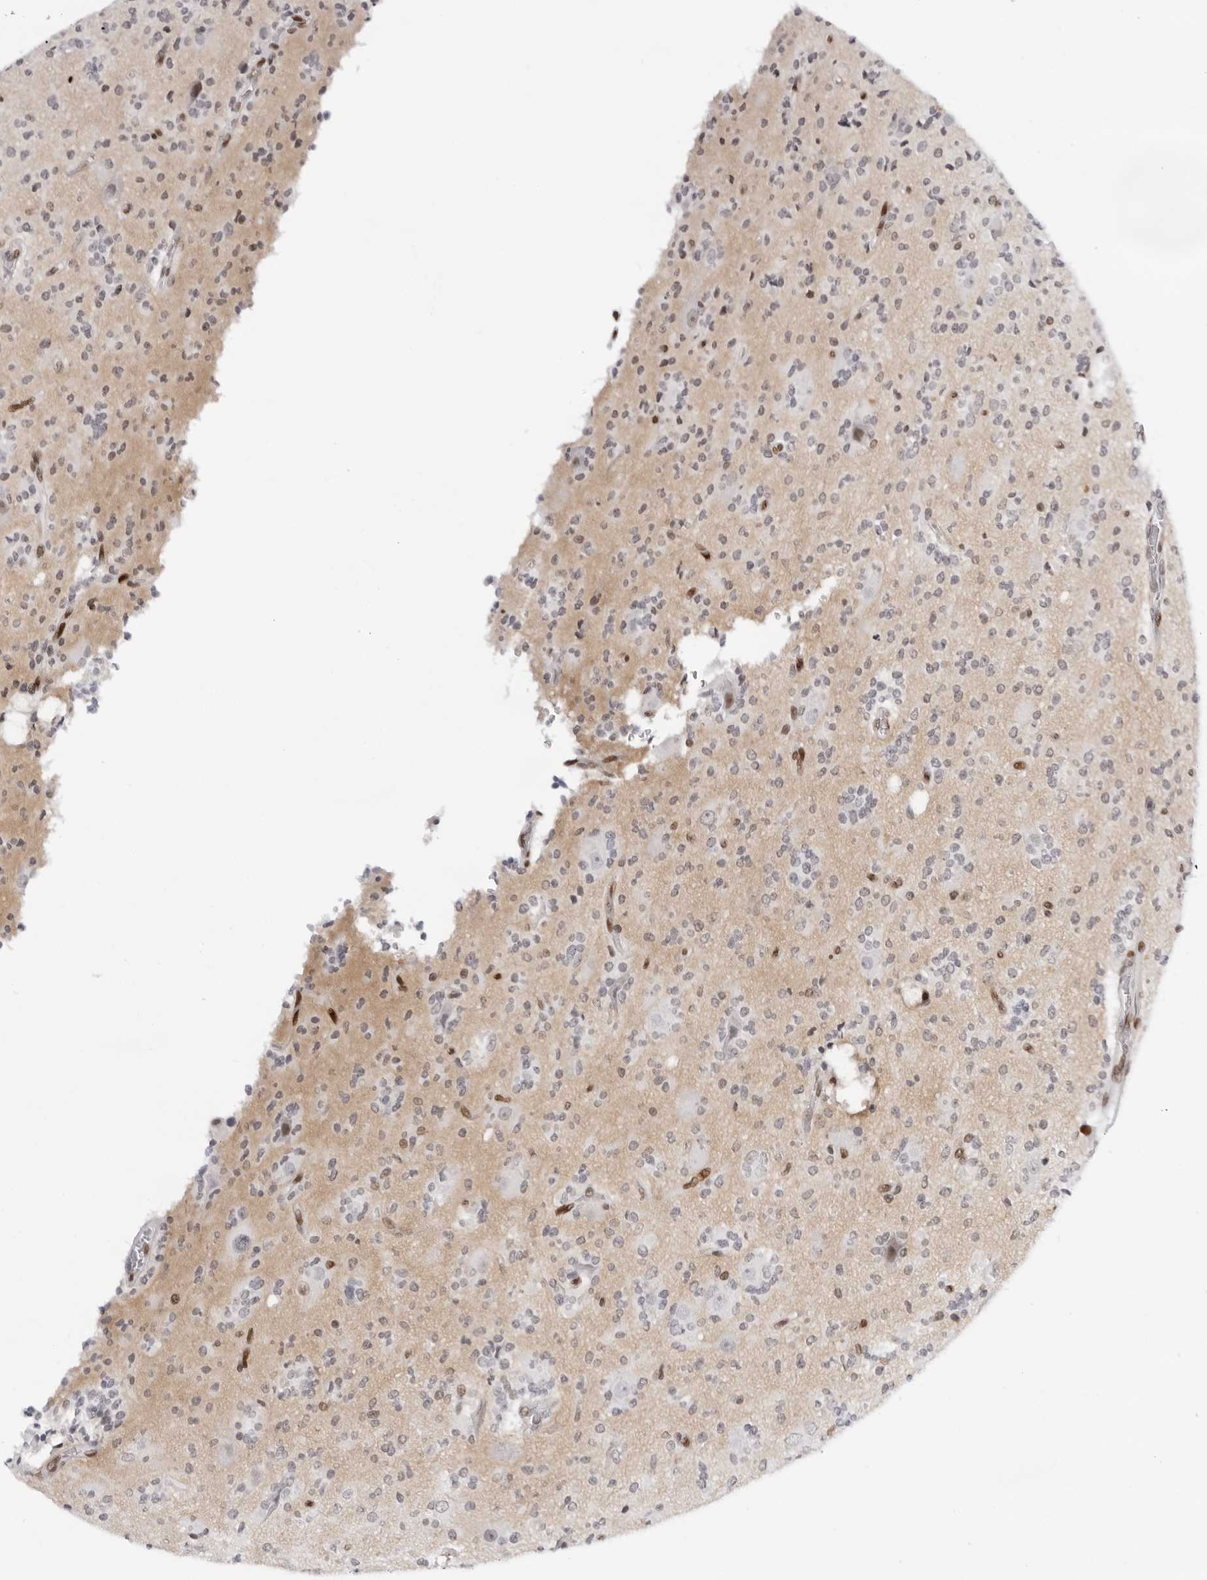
{"staining": {"intensity": "negative", "quantity": "none", "location": "none"}, "tissue": "glioma", "cell_type": "Tumor cells", "image_type": "cancer", "snomed": [{"axis": "morphology", "description": "Glioma, malignant, High grade"}, {"axis": "topography", "description": "Brain"}], "caption": "A high-resolution image shows immunohistochemistry staining of high-grade glioma (malignant), which exhibits no significant expression in tumor cells. (Immunohistochemistry (ihc), brightfield microscopy, high magnification).", "gene": "OGG1", "patient": {"sex": "male", "age": 34}}